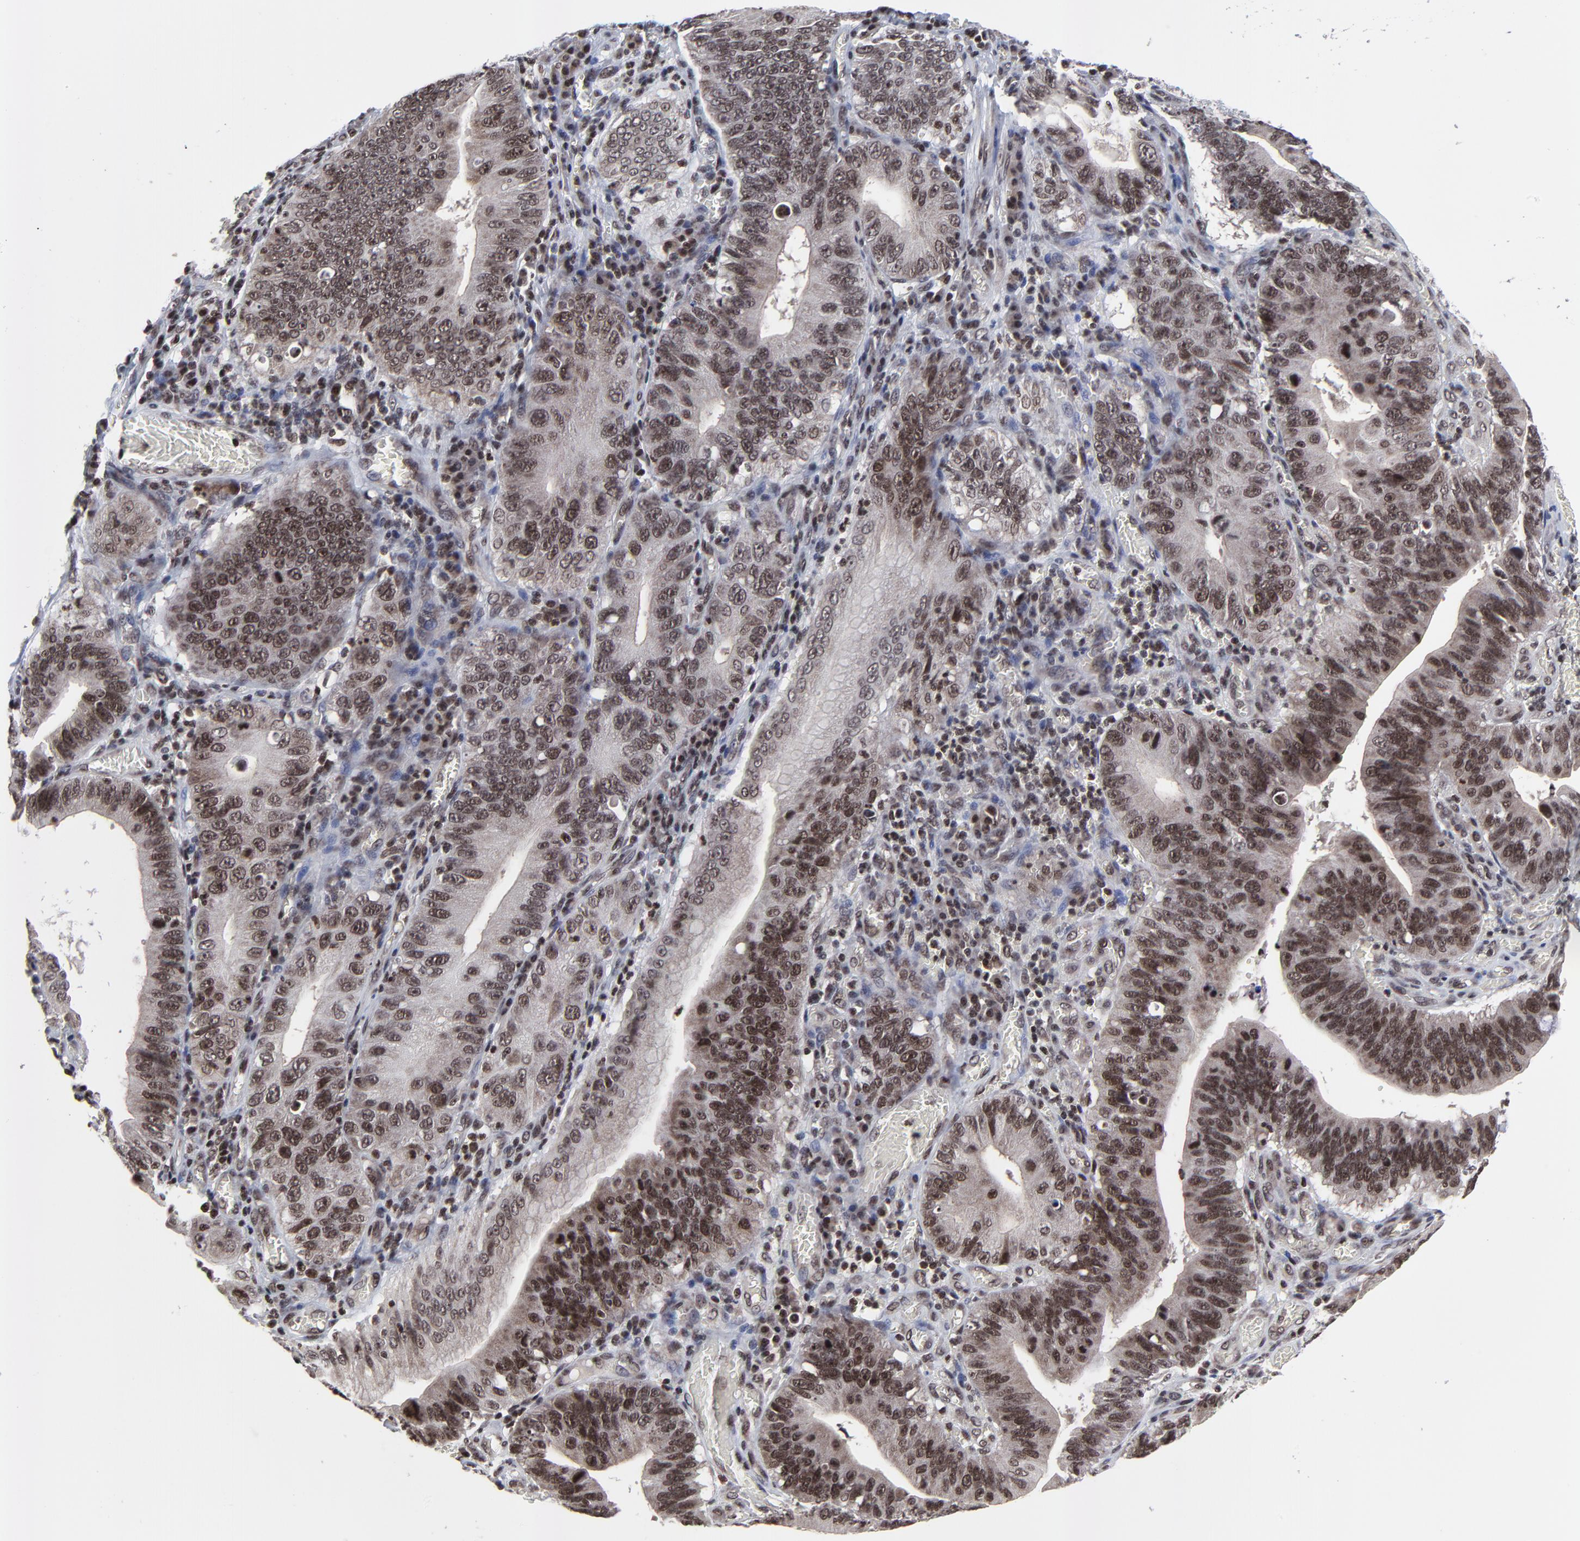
{"staining": {"intensity": "moderate", "quantity": ">75%", "location": "cytoplasmic/membranous,nuclear"}, "tissue": "stomach cancer", "cell_type": "Tumor cells", "image_type": "cancer", "snomed": [{"axis": "morphology", "description": "Adenocarcinoma, NOS"}, {"axis": "topography", "description": "Stomach"}, {"axis": "topography", "description": "Gastric cardia"}], "caption": "Protein expression analysis of human stomach adenocarcinoma reveals moderate cytoplasmic/membranous and nuclear expression in about >75% of tumor cells. The protein is stained brown, and the nuclei are stained in blue (DAB (3,3'-diaminobenzidine) IHC with brightfield microscopy, high magnification).", "gene": "ZNF777", "patient": {"sex": "male", "age": 59}}